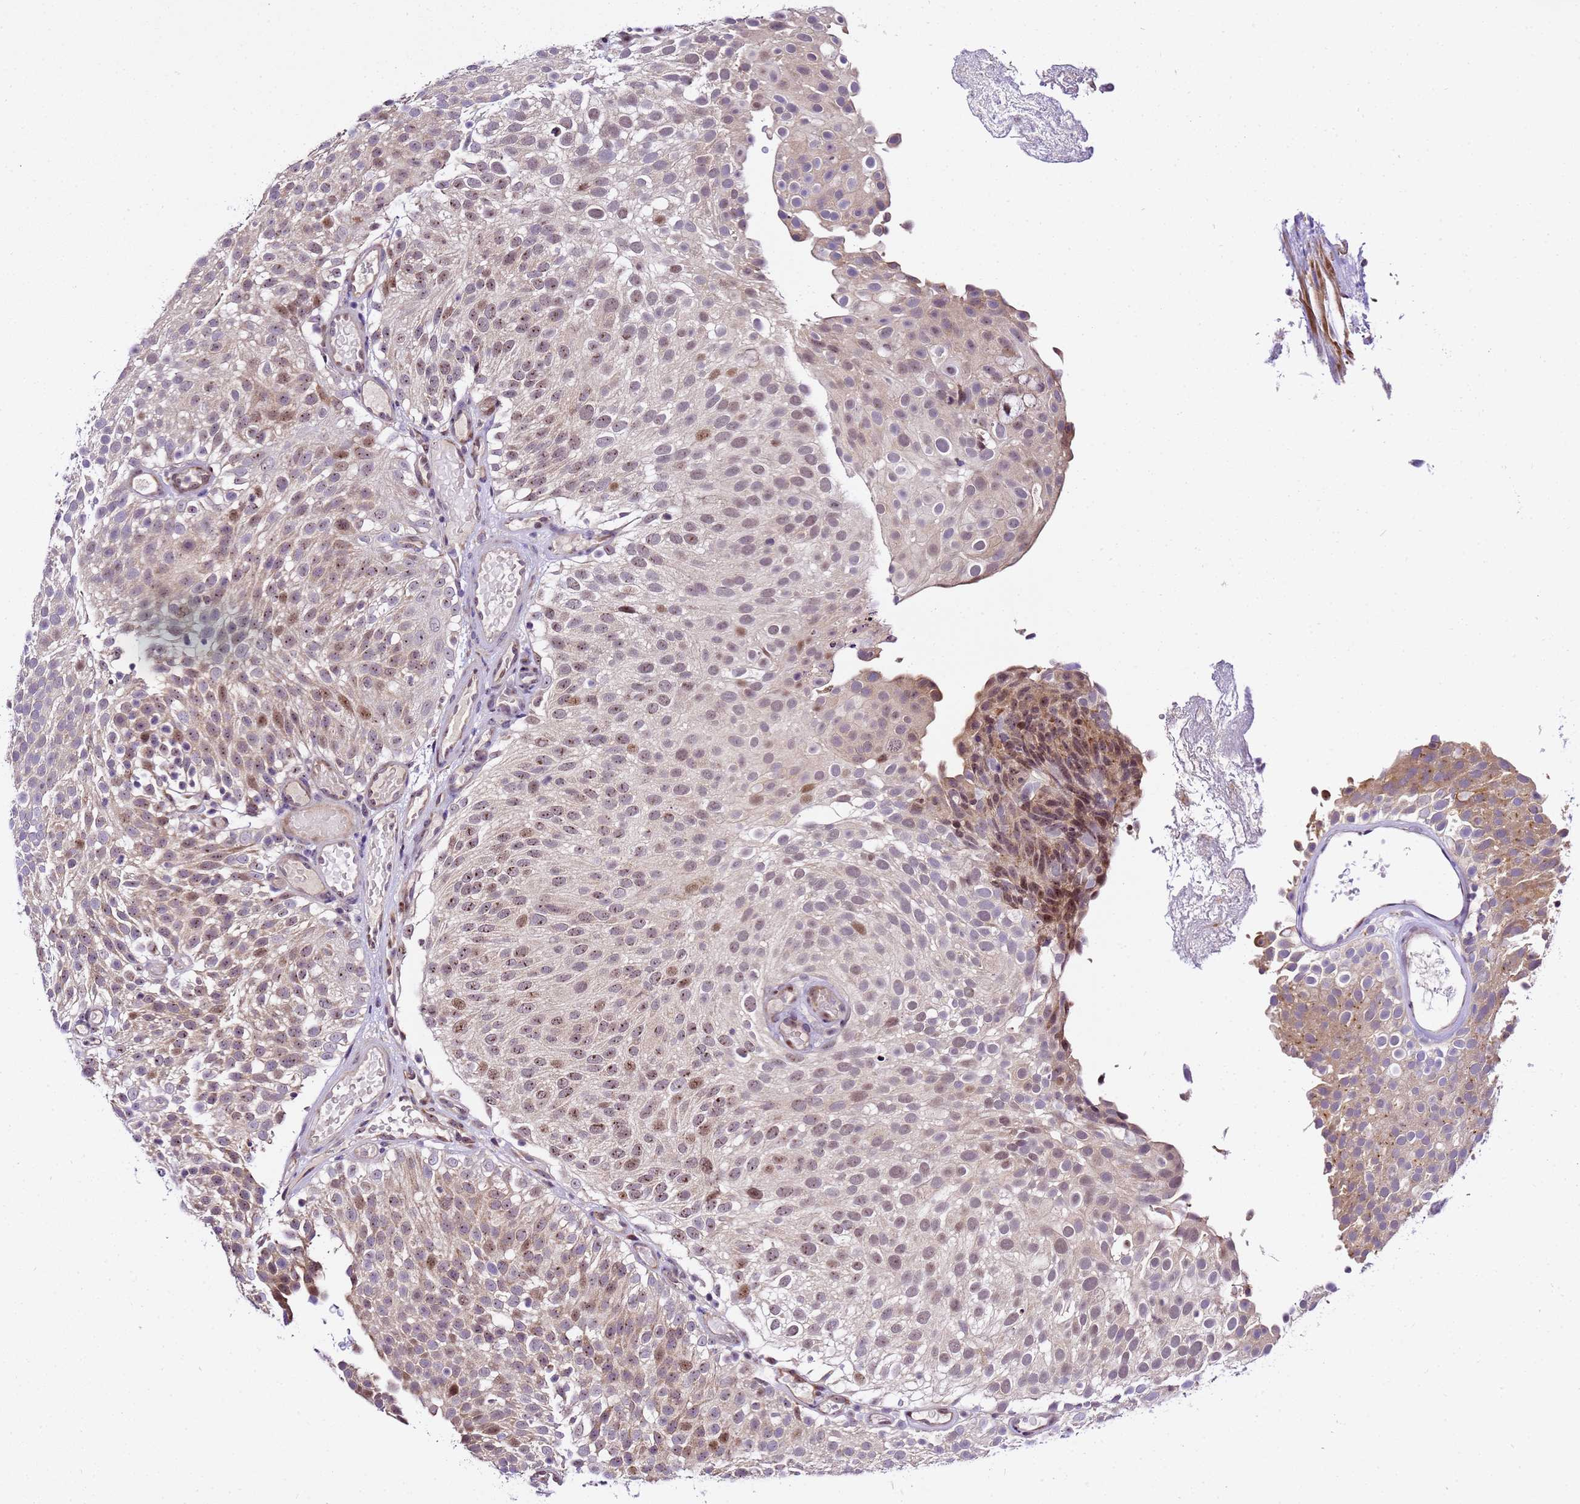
{"staining": {"intensity": "moderate", "quantity": "<25%", "location": "cytoplasmic/membranous,nuclear"}, "tissue": "urothelial cancer", "cell_type": "Tumor cells", "image_type": "cancer", "snomed": [{"axis": "morphology", "description": "Urothelial carcinoma, Low grade"}, {"axis": "topography", "description": "Urinary bladder"}], "caption": "Immunohistochemical staining of urothelial carcinoma (low-grade) shows moderate cytoplasmic/membranous and nuclear protein expression in about <25% of tumor cells.", "gene": "SLX4IP", "patient": {"sex": "male", "age": 78}}